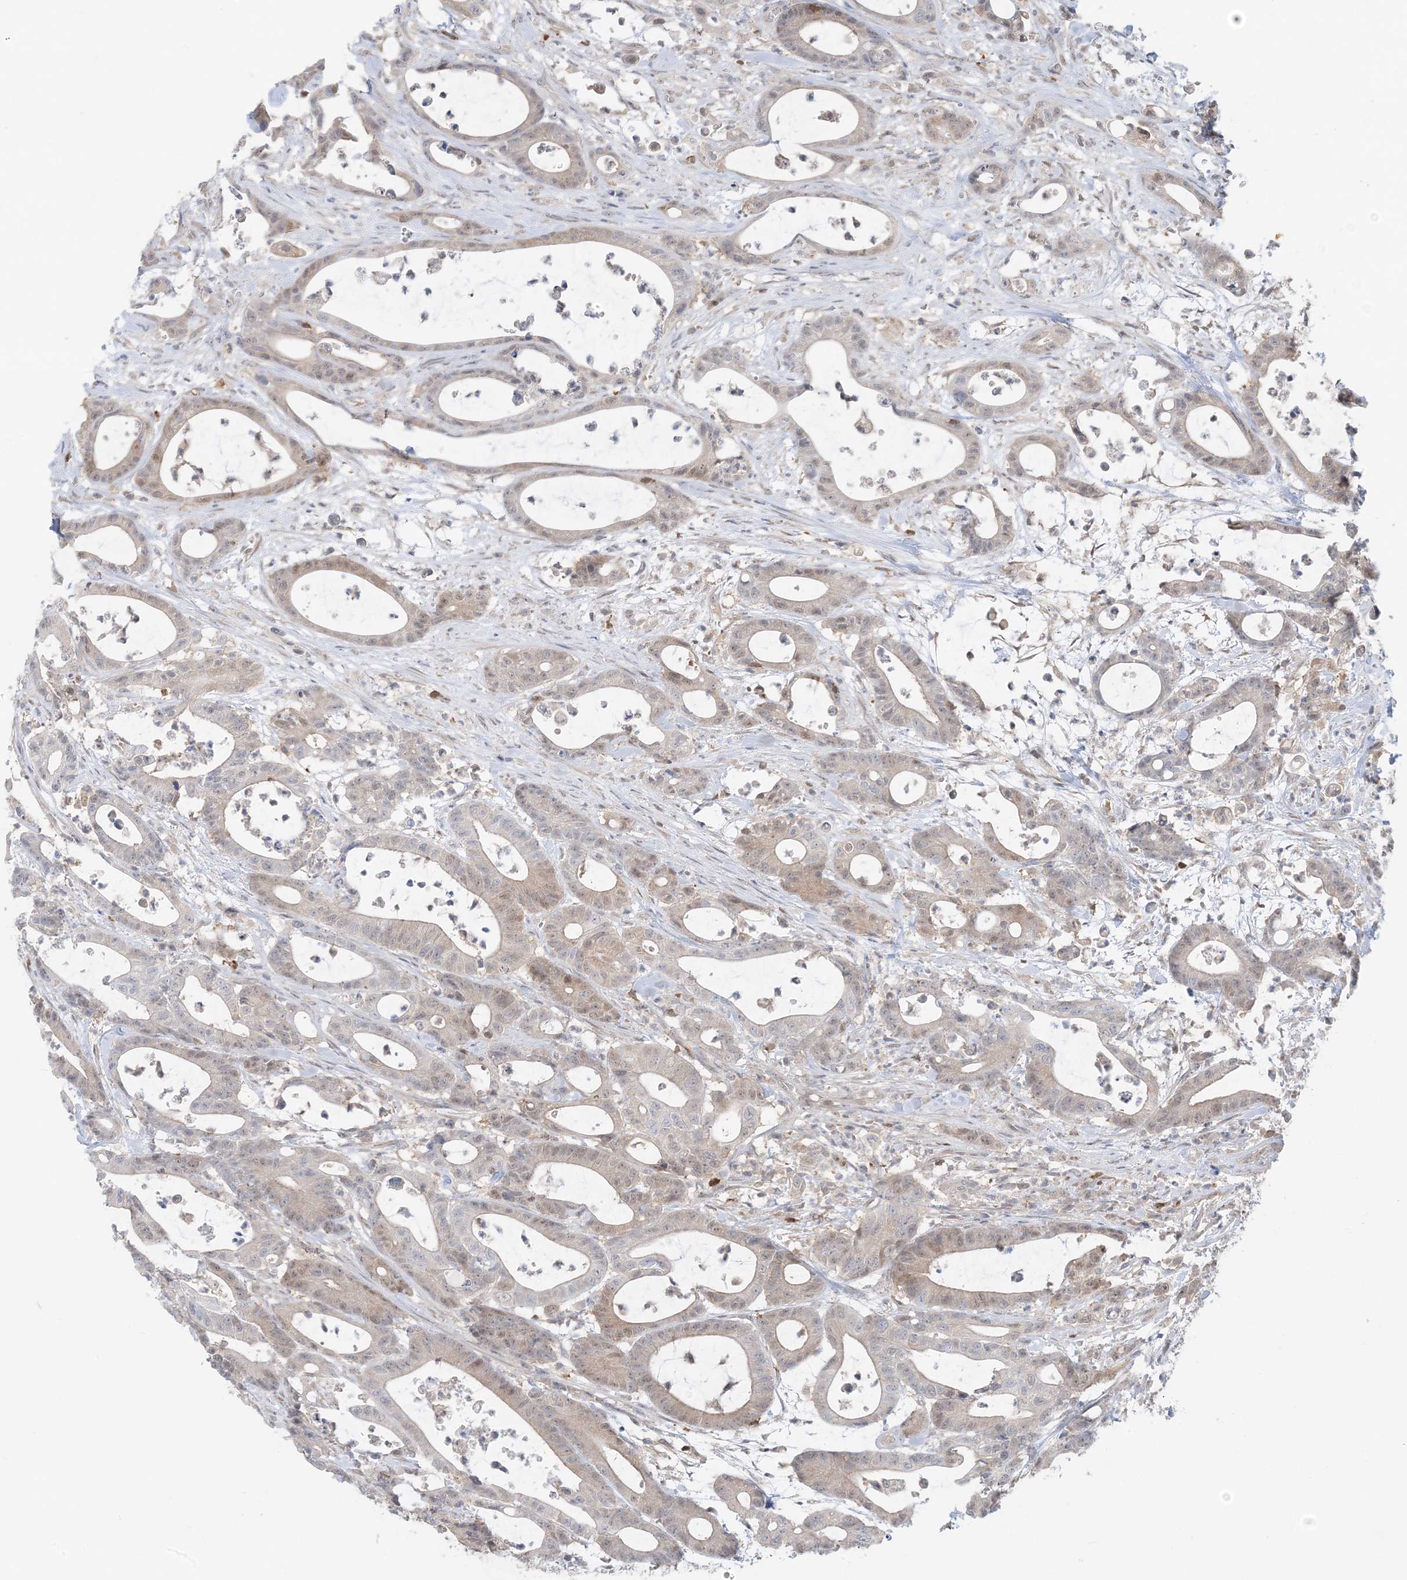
{"staining": {"intensity": "weak", "quantity": "<25%", "location": "cytoplasmic/membranous"}, "tissue": "colorectal cancer", "cell_type": "Tumor cells", "image_type": "cancer", "snomed": [{"axis": "morphology", "description": "Adenocarcinoma, NOS"}, {"axis": "topography", "description": "Colon"}], "caption": "Immunohistochemistry (IHC) of colorectal adenocarcinoma reveals no expression in tumor cells. (DAB (3,3'-diaminobenzidine) immunohistochemistry (IHC), high magnification).", "gene": "OGA", "patient": {"sex": "female", "age": 84}}